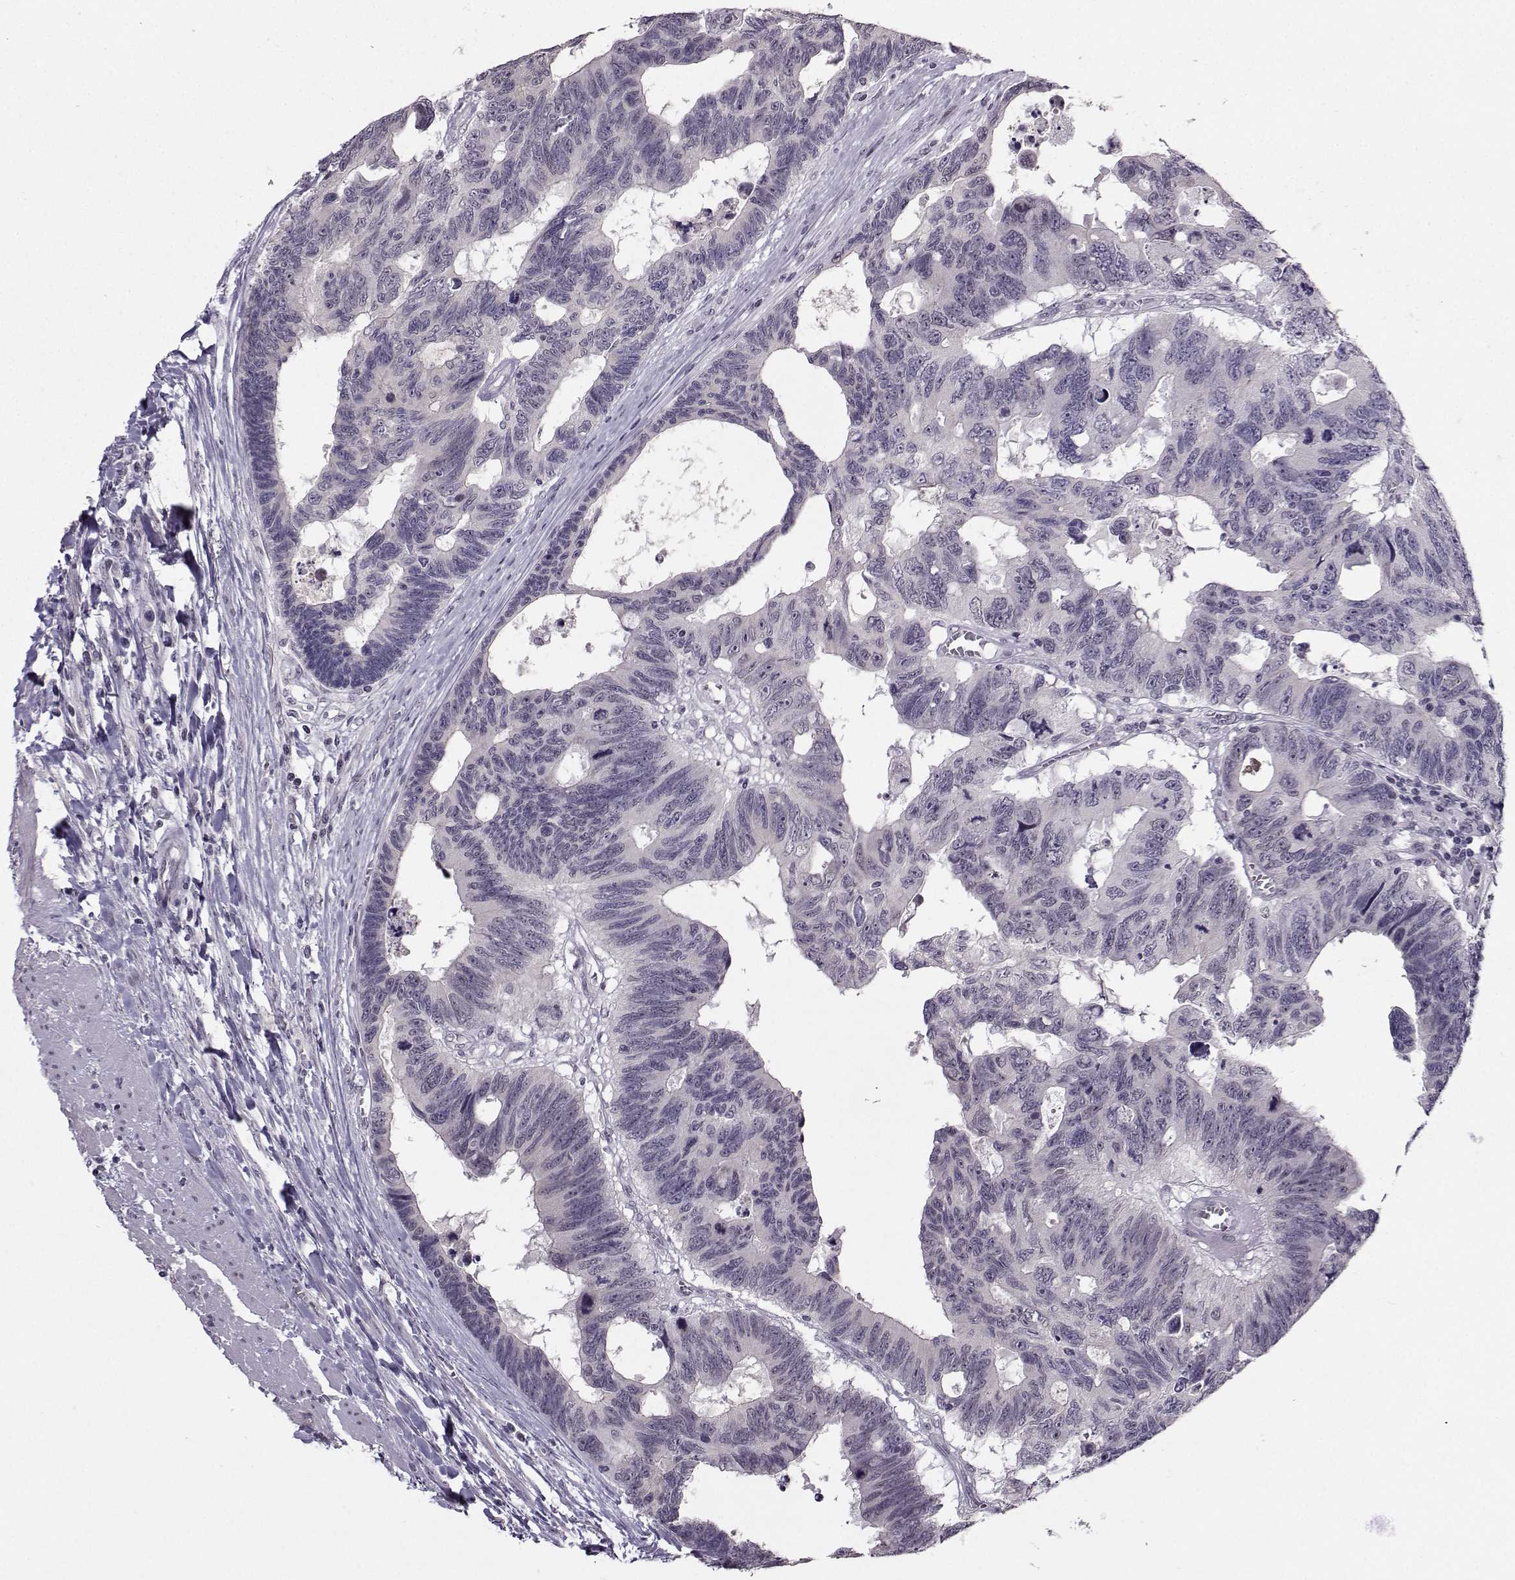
{"staining": {"intensity": "negative", "quantity": "none", "location": "none"}, "tissue": "colorectal cancer", "cell_type": "Tumor cells", "image_type": "cancer", "snomed": [{"axis": "morphology", "description": "Adenocarcinoma, NOS"}, {"axis": "topography", "description": "Colon"}], "caption": "A micrograph of colorectal cancer stained for a protein shows no brown staining in tumor cells.", "gene": "LIN28A", "patient": {"sex": "female", "age": 77}}